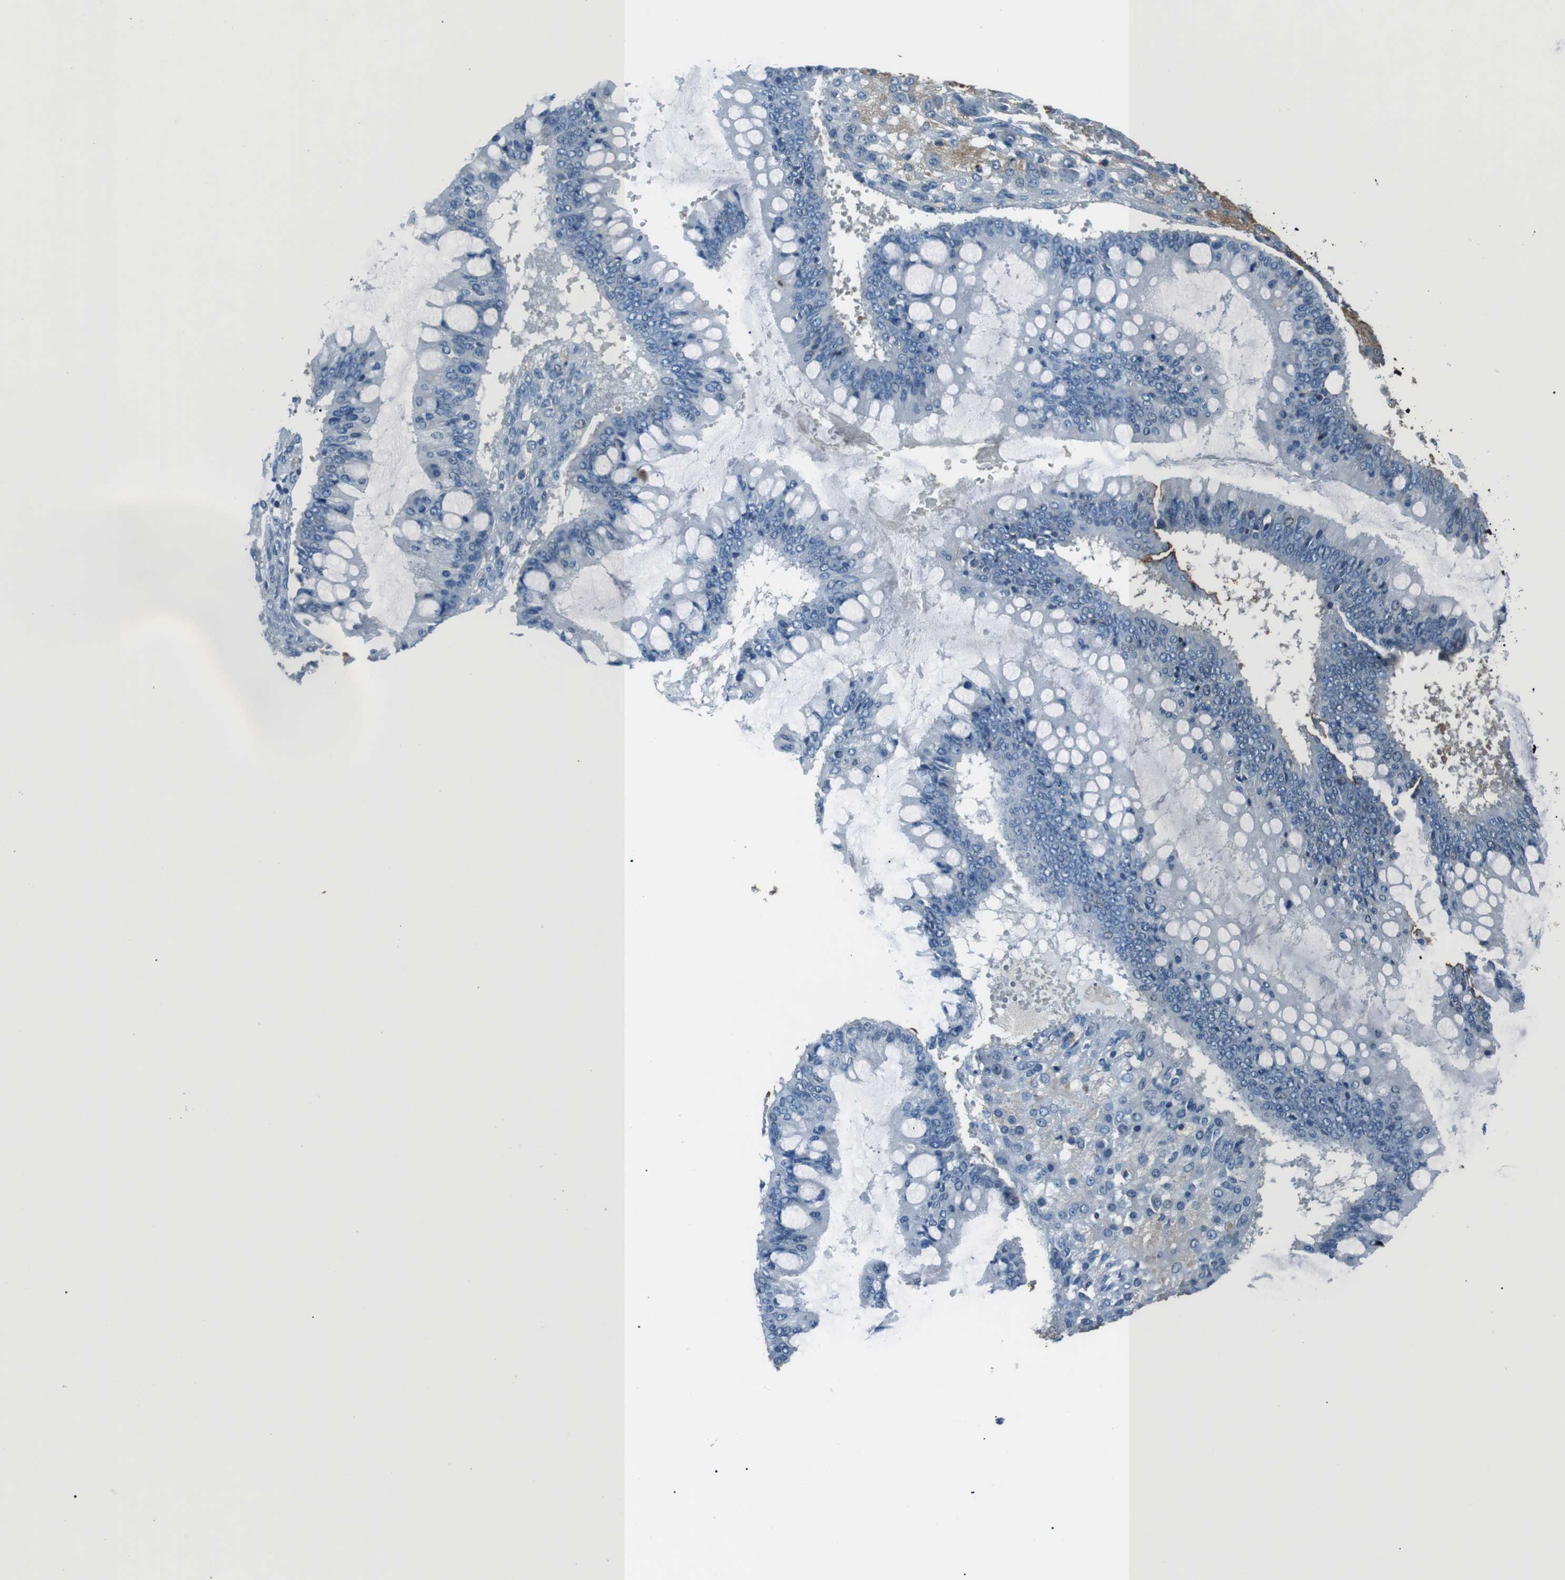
{"staining": {"intensity": "negative", "quantity": "none", "location": "none"}, "tissue": "ovarian cancer", "cell_type": "Tumor cells", "image_type": "cancer", "snomed": [{"axis": "morphology", "description": "Cystadenocarcinoma, mucinous, NOS"}, {"axis": "topography", "description": "Ovary"}], "caption": "Tumor cells are negative for protein expression in human ovarian mucinous cystadenocarcinoma. (DAB immunohistochemistry (IHC), high magnification).", "gene": "ST6GAL1", "patient": {"sex": "female", "age": 73}}